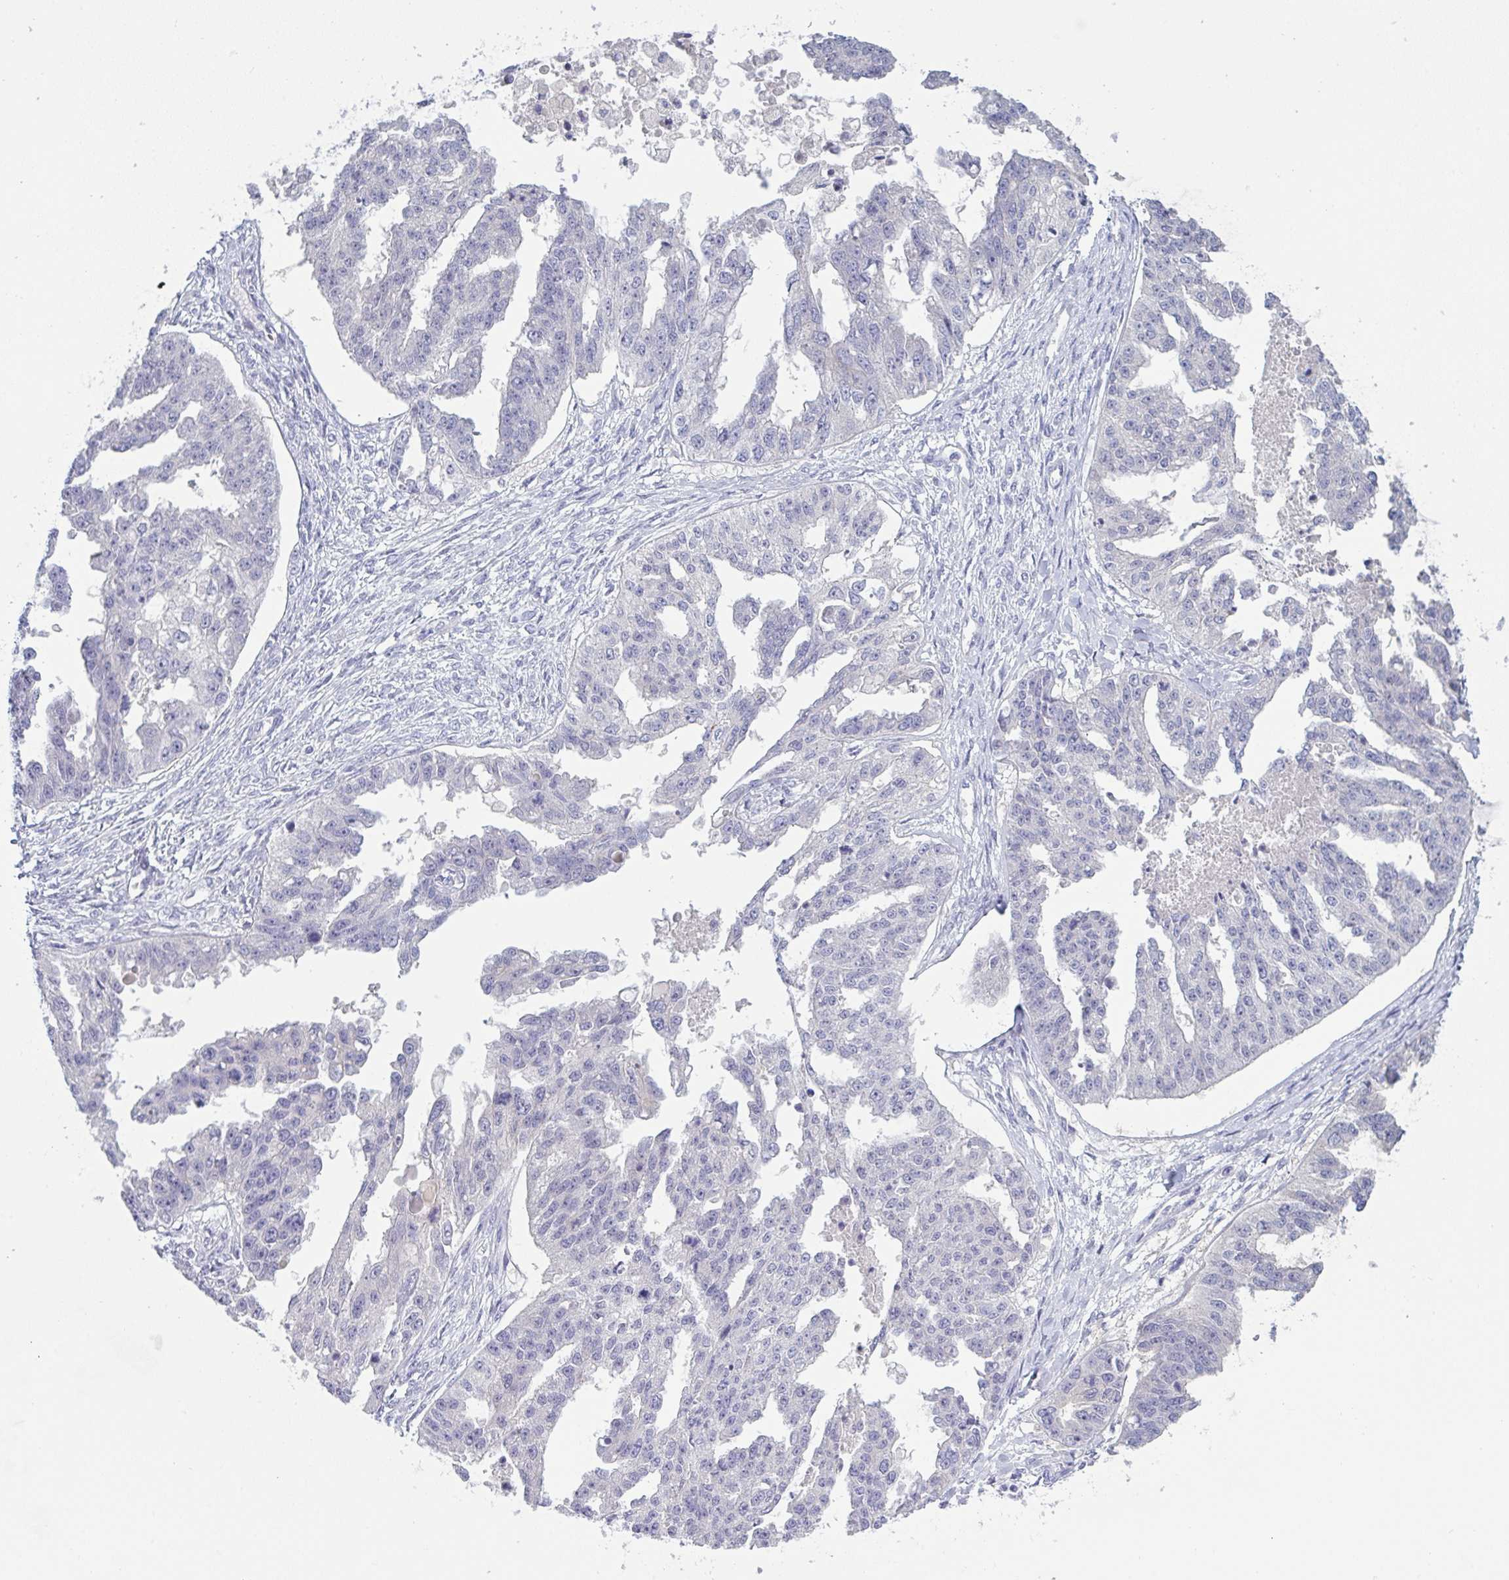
{"staining": {"intensity": "negative", "quantity": "none", "location": "none"}, "tissue": "ovarian cancer", "cell_type": "Tumor cells", "image_type": "cancer", "snomed": [{"axis": "morphology", "description": "Cystadenocarcinoma, serous, NOS"}, {"axis": "topography", "description": "Ovary"}], "caption": "Immunohistochemical staining of ovarian cancer (serous cystadenocarcinoma) demonstrates no significant expression in tumor cells.", "gene": "TENT5D", "patient": {"sex": "female", "age": 58}}